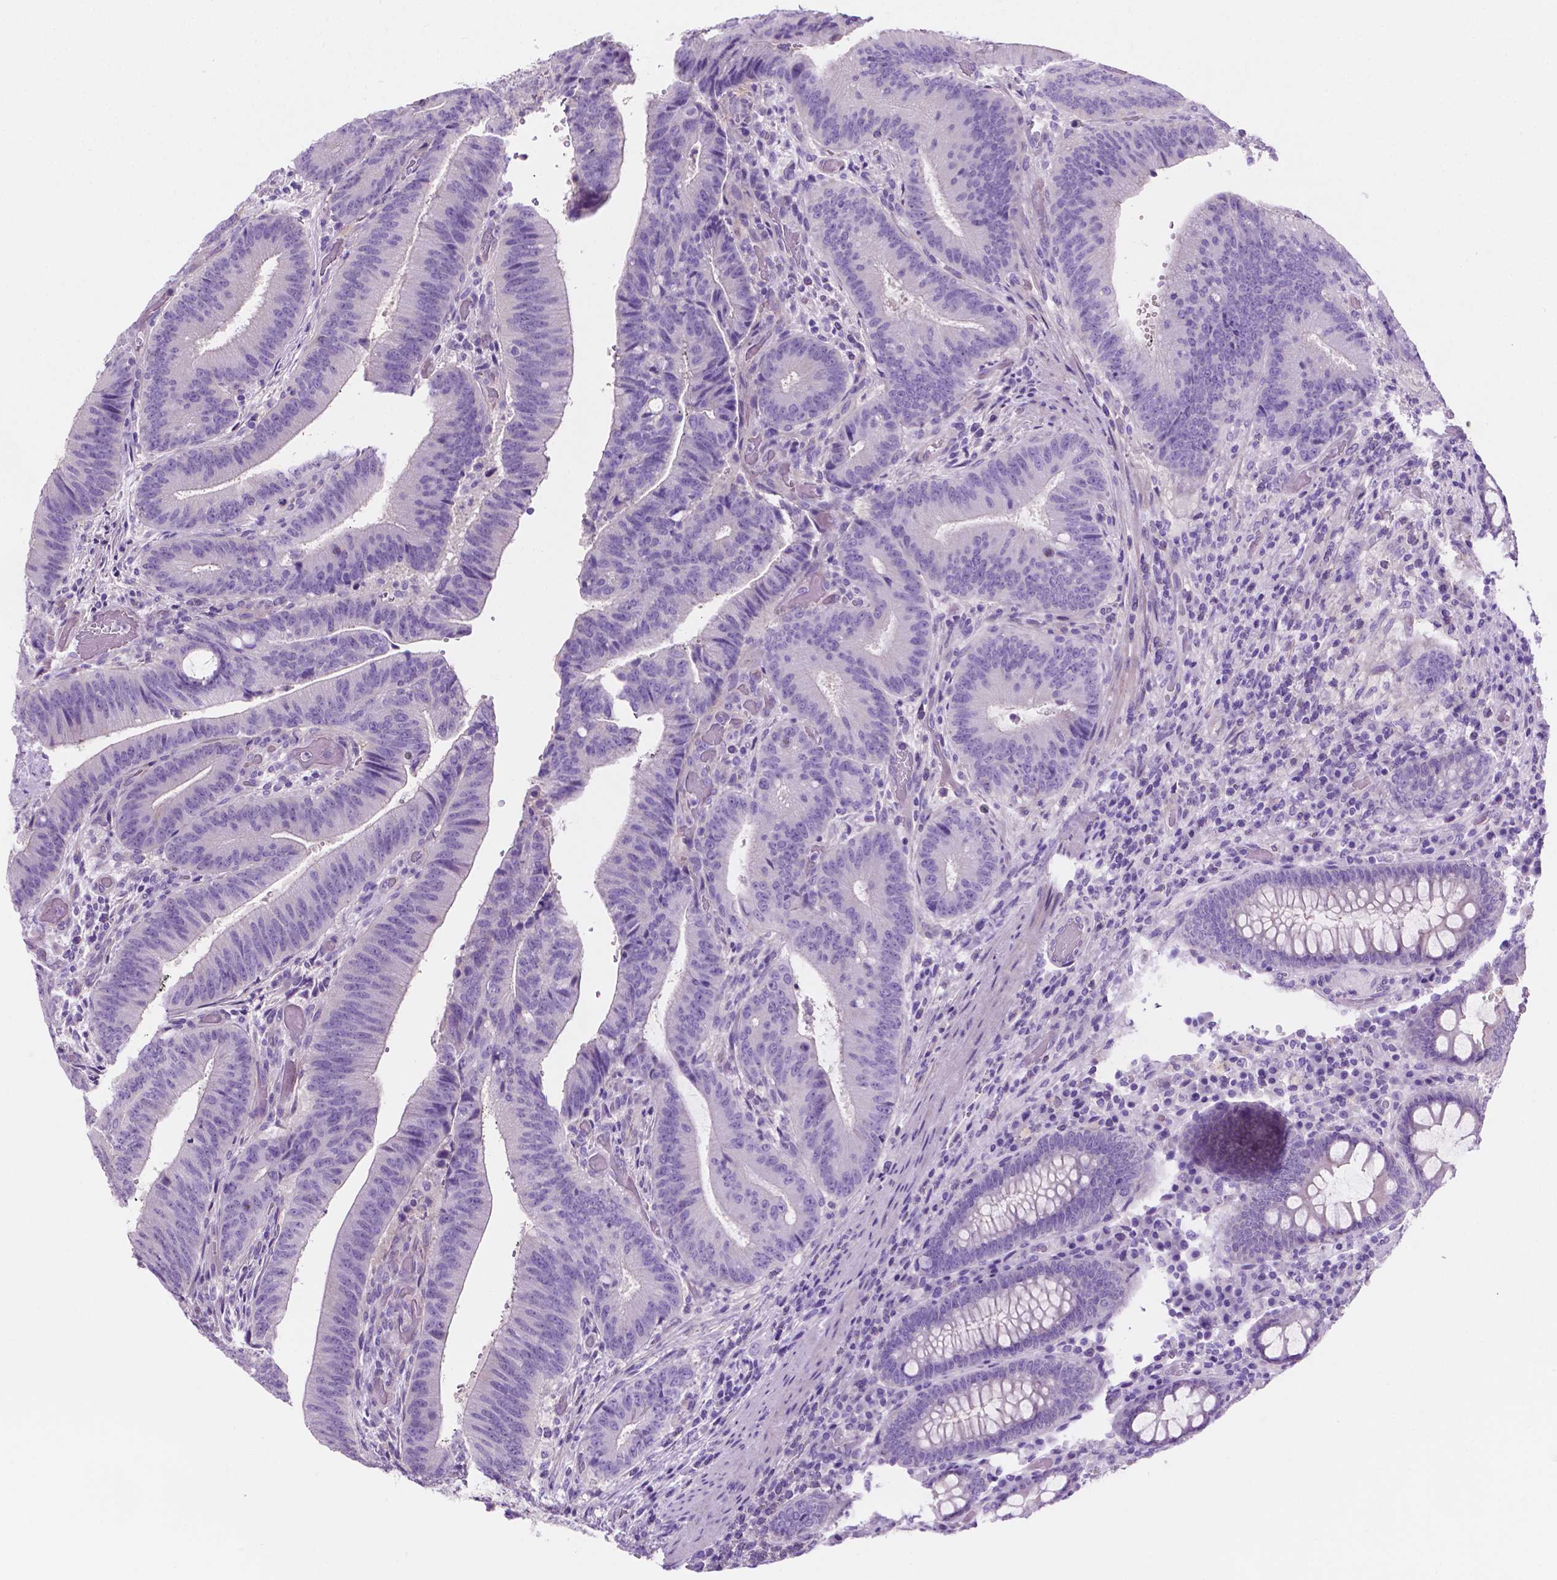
{"staining": {"intensity": "negative", "quantity": "none", "location": "none"}, "tissue": "colorectal cancer", "cell_type": "Tumor cells", "image_type": "cancer", "snomed": [{"axis": "morphology", "description": "Adenocarcinoma, NOS"}, {"axis": "topography", "description": "Colon"}], "caption": "A photomicrograph of colorectal adenocarcinoma stained for a protein reveals no brown staining in tumor cells. (DAB IHC, high magnification).", "gene": "IGFN1", "patient": {"sex": "female", "age": 43}}